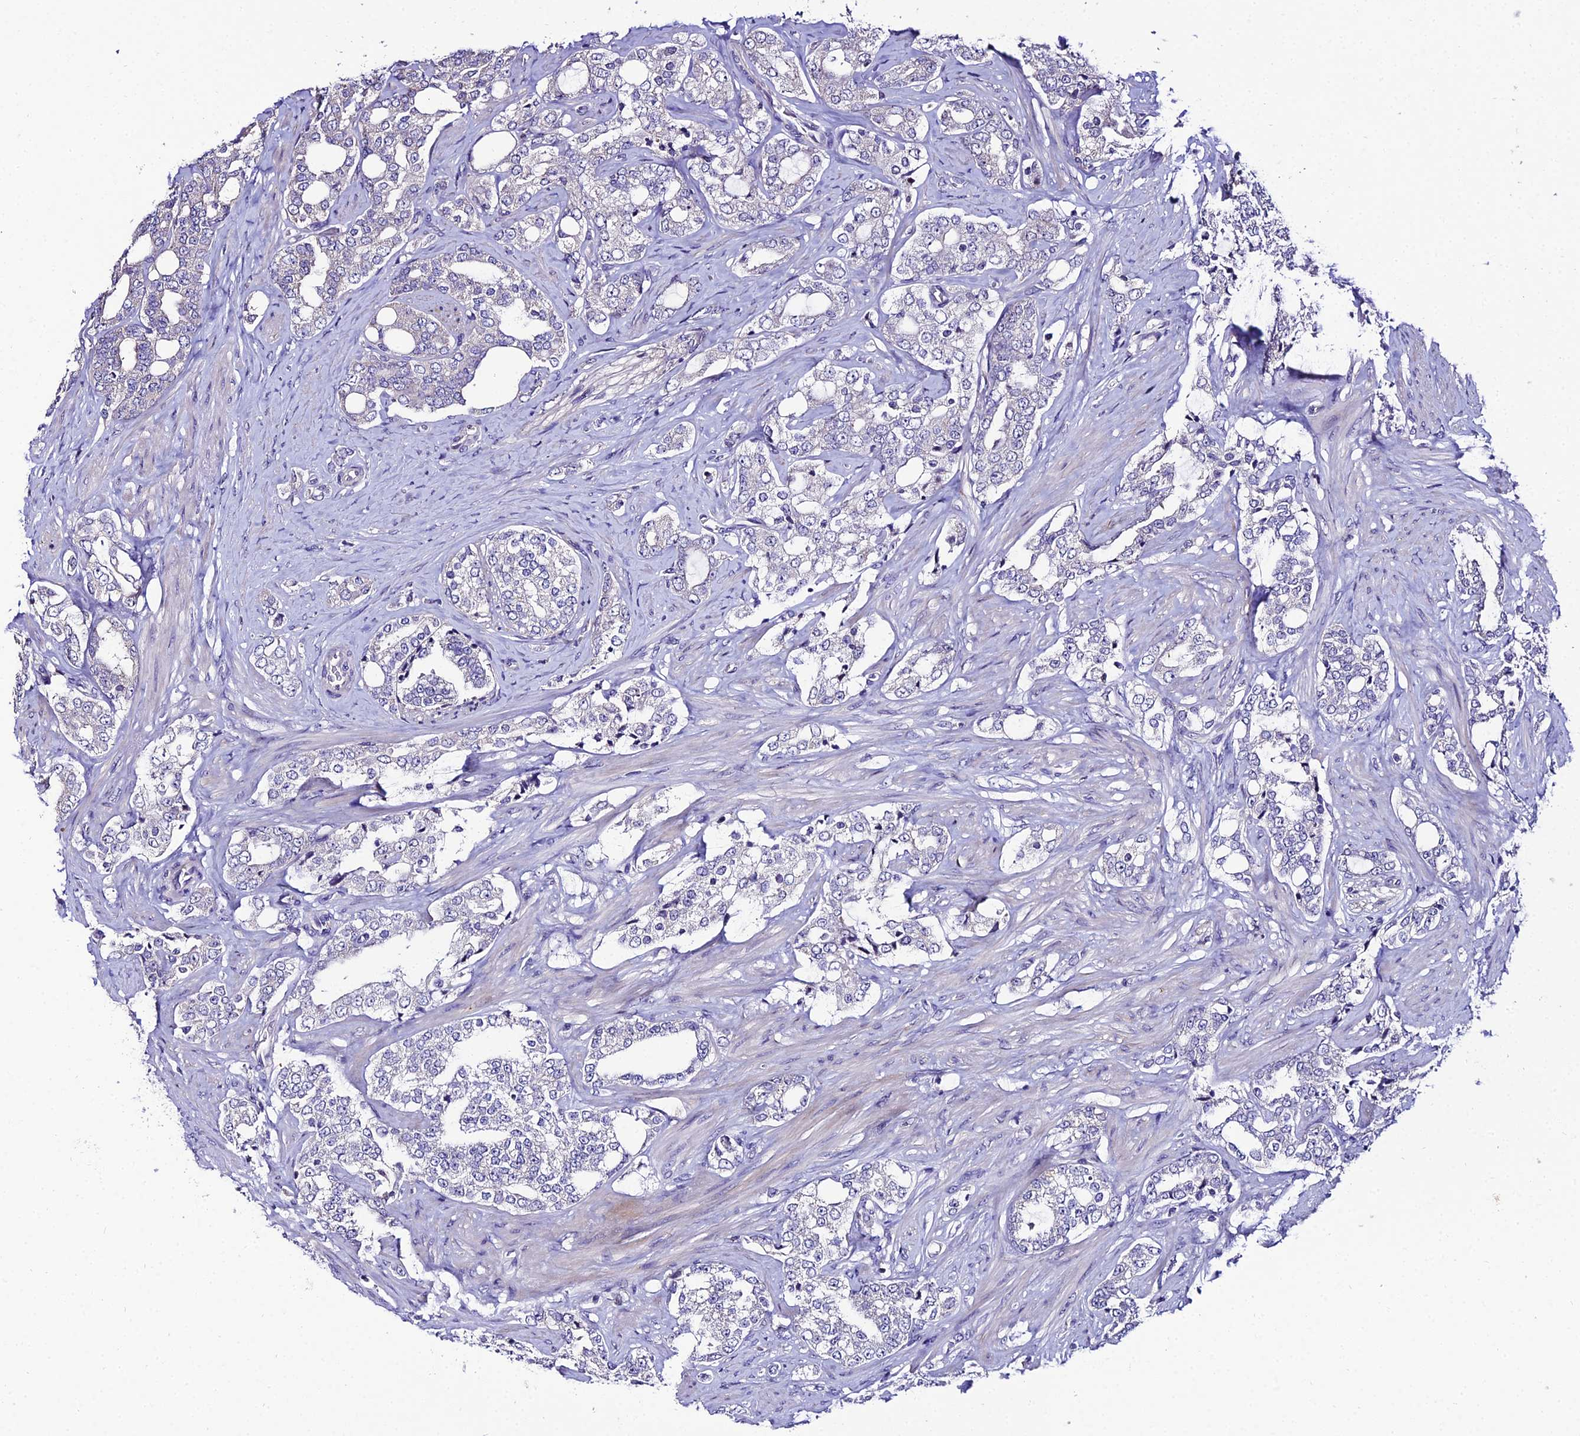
{"staining": {"intensity": "negative", "quantity": "none", "location": "none"}, "tissue": "prostate cancer", "cell_type": "Tumor cells", "image_type": "cancer", "snomed": [{"axis": "morphology", "description": "Adenocarcinoma, High grade"}, {"axis": "topography", "description": "Prostate"}], "caption": "This is an IHC photomicrograph of high-grade adenocarcinoma (prostate). There is no staining in tumor cells.", "gene": "SHQ1", "patient": {"sex": "male", "age": 64}}